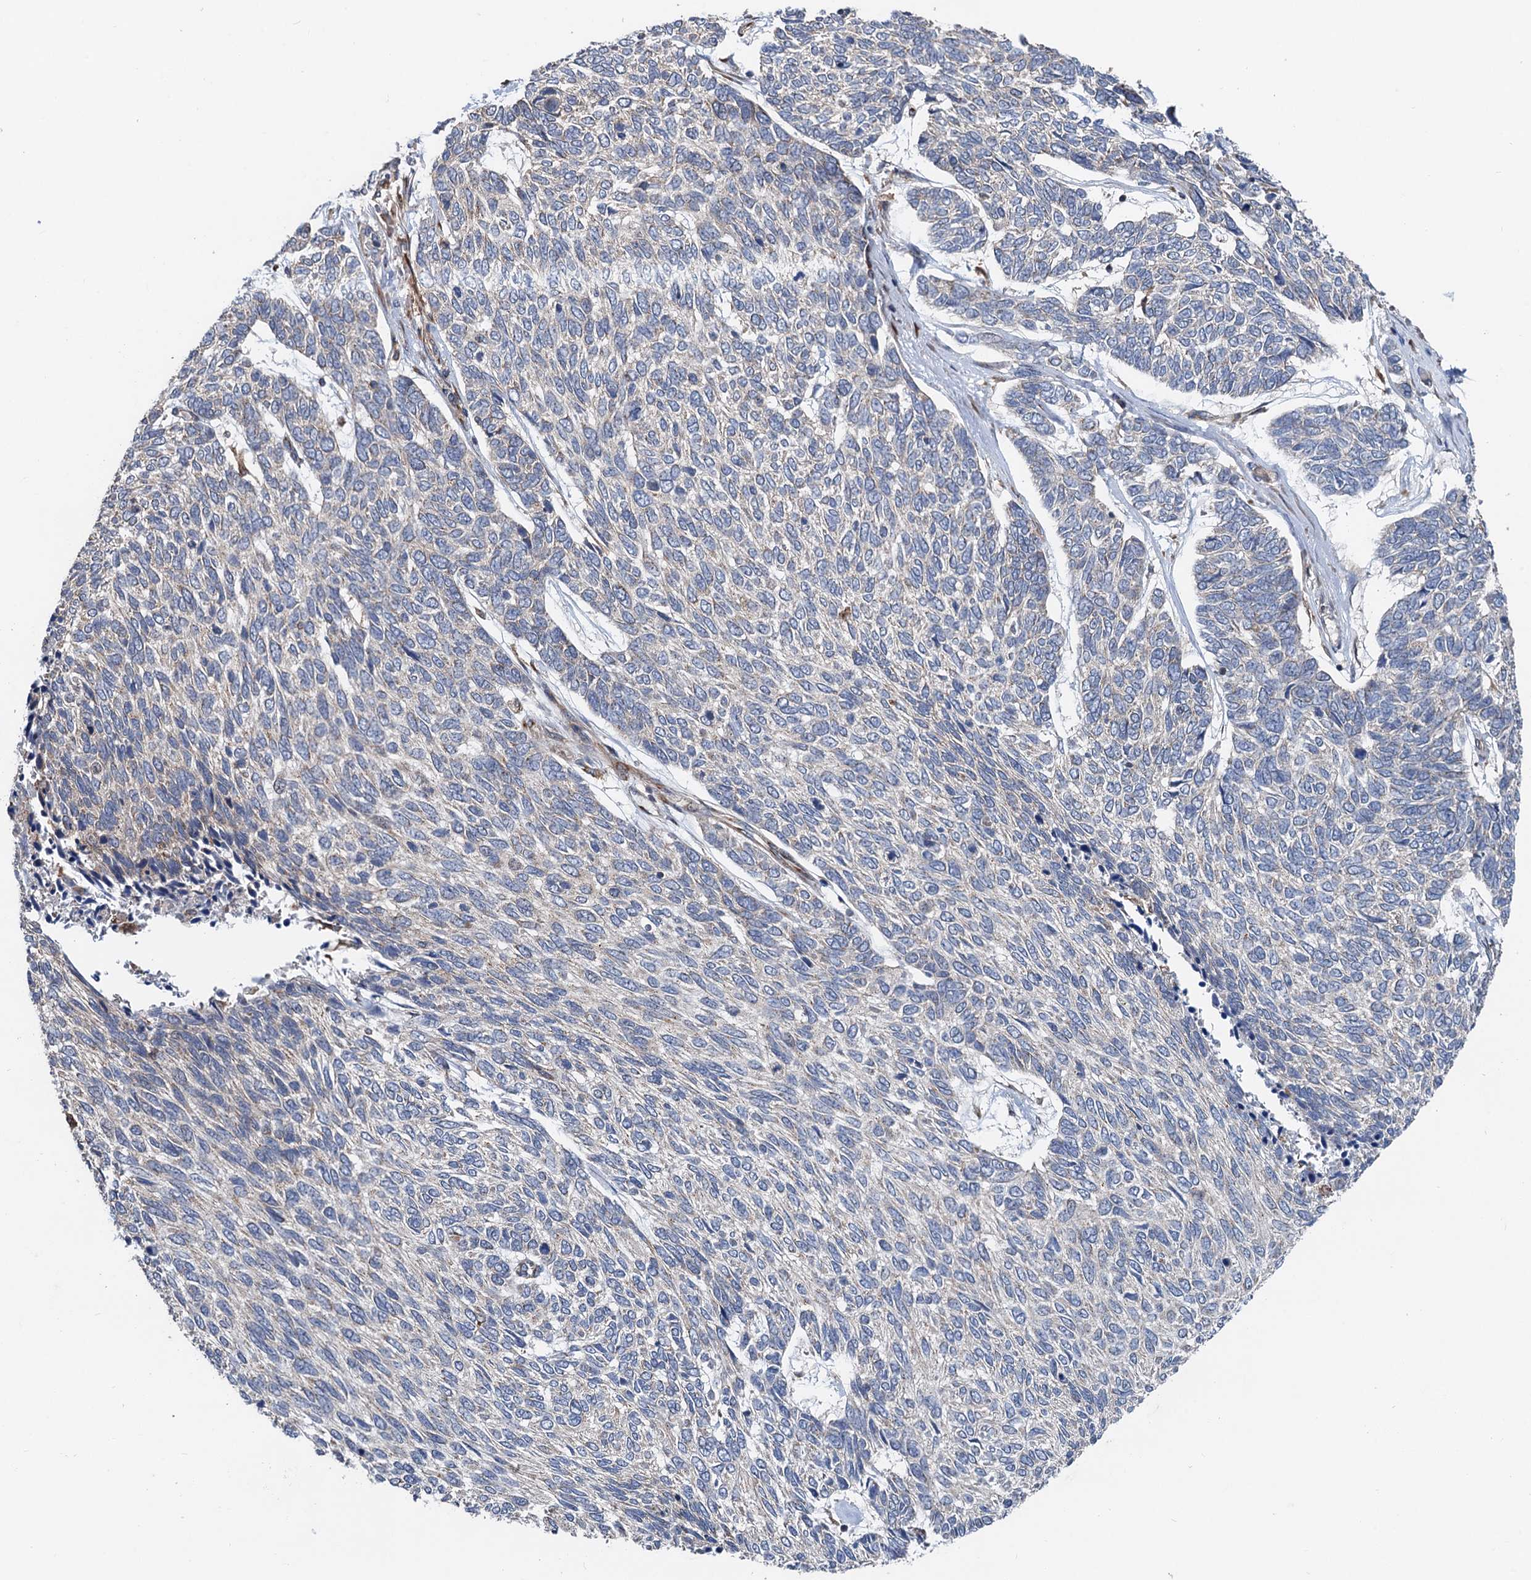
{"staining": {"intensity": "negative", "quantity": "none", "location": "none"}, "tissue": "skin cancer", "cell_type": "Tumor cells", "image_type": "cancer", "snomed": [{"axis": "morphology", "description": "Basal cell carcinoma"}, {"axis": "topography", "description": "Skin"}], "caption": "Skin cancer was stained to show a protein in brown. There is no significant positivity in tumor cells. (DAB (3,3'-diaminobenzidine) IHC, high magnification).", "gene": "ANKRD26", "patient": {"sex": "female", "age": 65}}